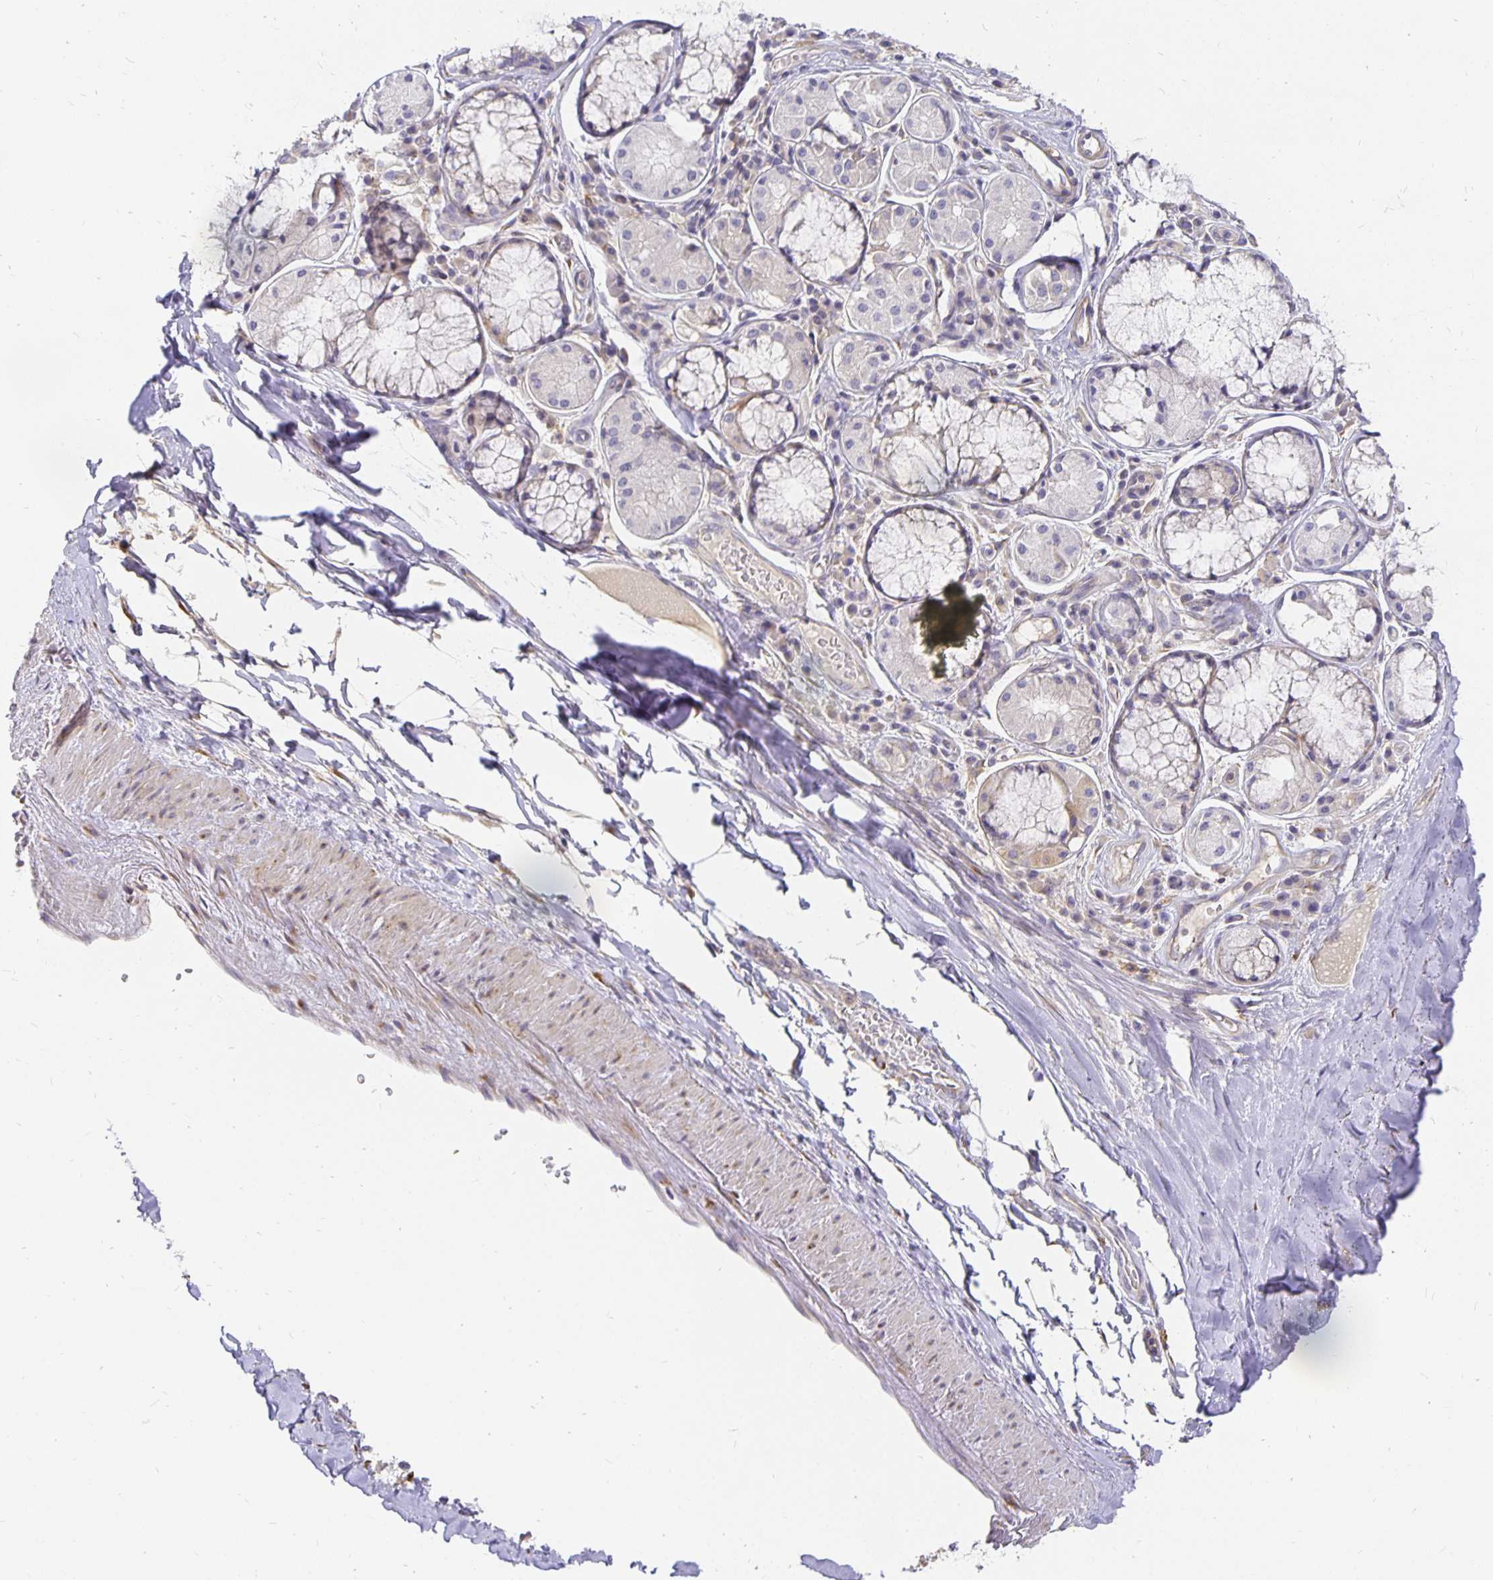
{"staining": {"intensity": "negative", "quantity": "none", "location": "none"}, "tissue": "adipose tissue", "cell_type": "Adipocytes", "image_type": "normal", "snomed": [{"axis": "morphology", "description": "Normal tissue, NOS"}, {"axis": "topography", "description": "Cartilage tissue"}, {"axis": "topography", "description": "Bronchus"}], "caption": "This image is of normal adipose tissue stained with immunohistochemistry (IHC) to label a protein in brown with the nuclei are counter-stained blue. There is no expression in adipocytes. Brightfield microscopy of immunohistochemistry (IHC) stained with DAB (3,3'-diaminobenzidine) (brown) and hematoxylin (blue), captured at high magnification.", "gene": "PLOD1", "patient": {"sex": "male", "age": 64}}